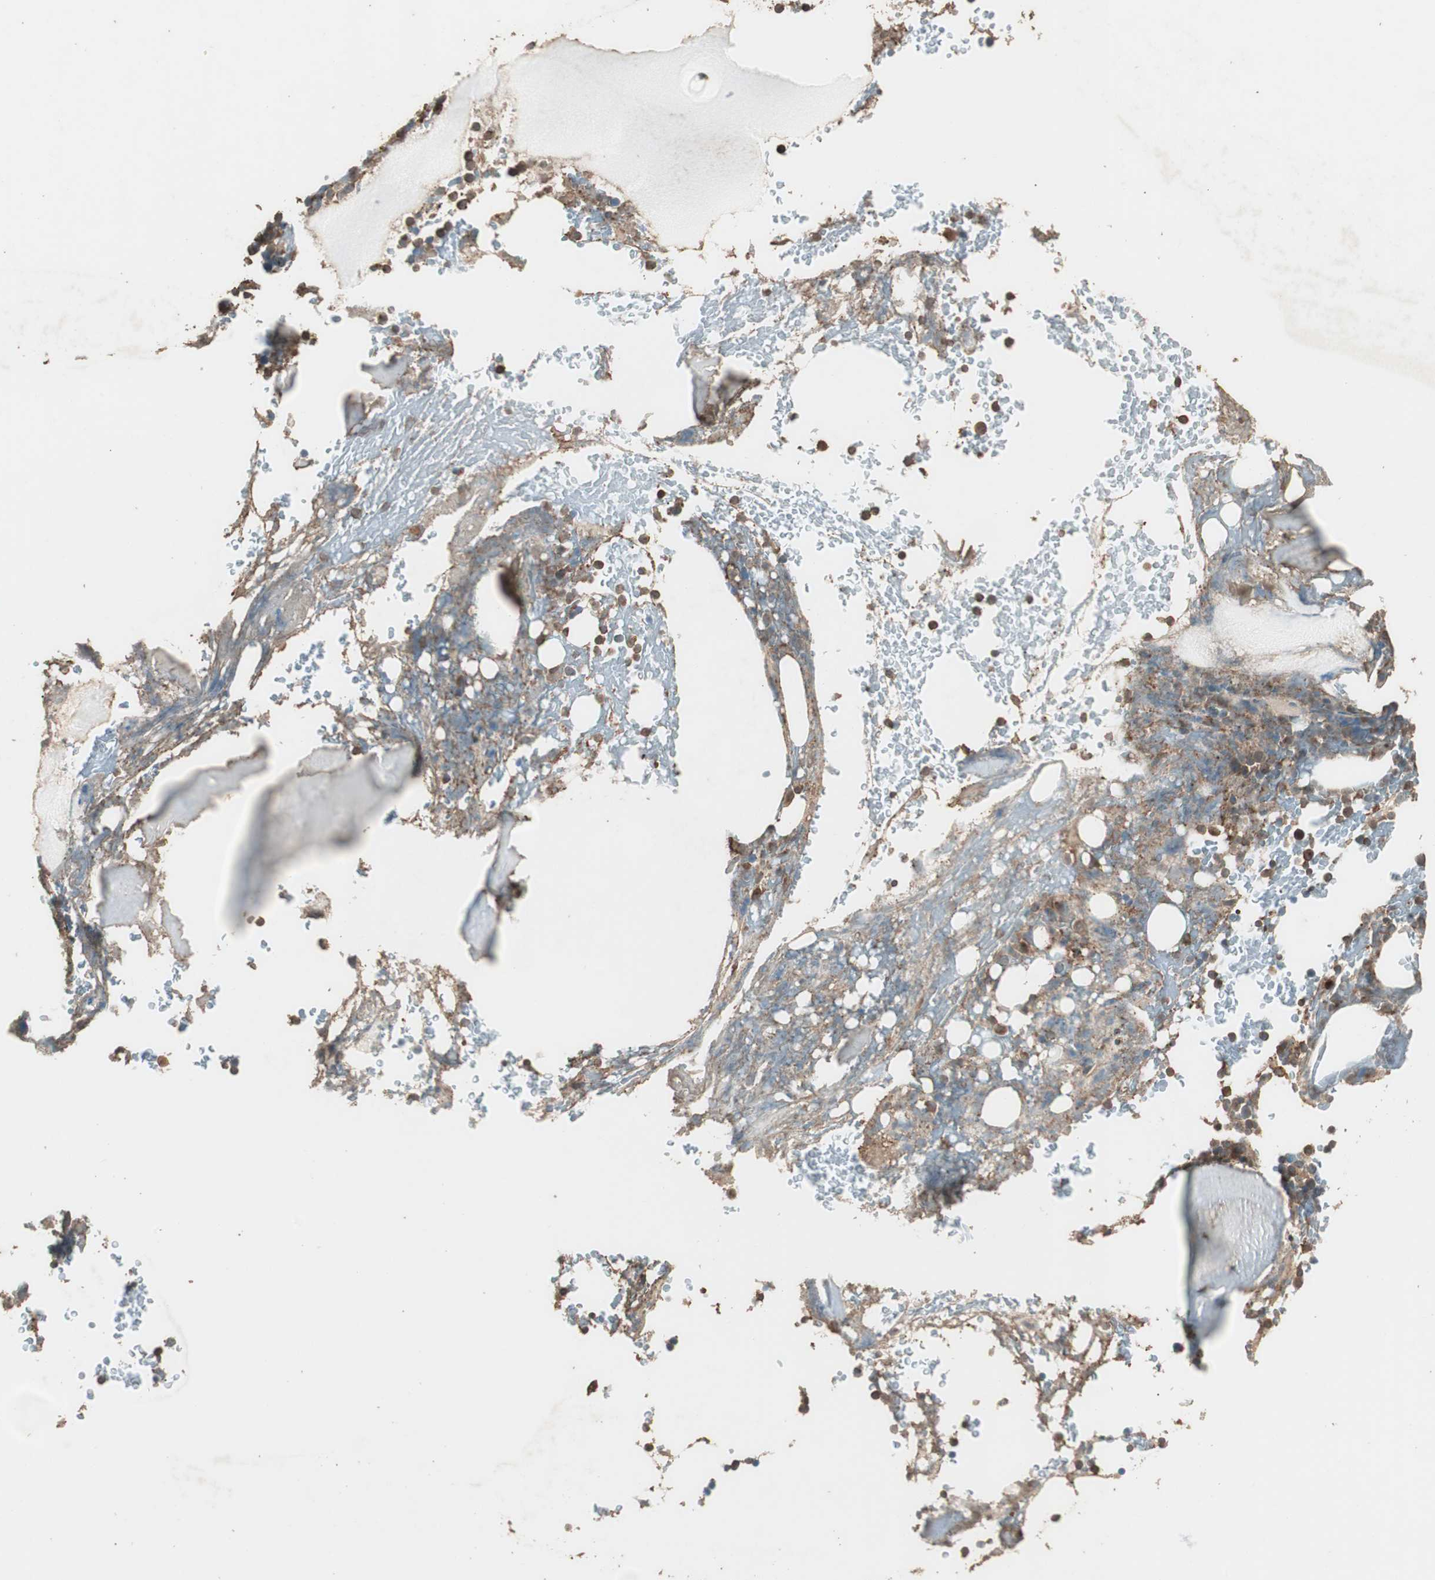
{"staining": {"intensity": "weak", "quantity": "25%-75%", "location": "cytoplasmic/membranous"}, "tissue": "bone marrow", "cell_type": "Hematopoietic cells", "image_type": "normal", "snomed": [{"axis": "morphology", "description": "Normal tissue, NOS"}, {"axis": "topography", "description": "Bone marrow"}], "caption": "DAB immunohistochemical staining of normal bone marrow displays weak cytoplasmic/membranous protein staining in about 25%-75% of hematopoietic cells. The staining was performed using DAB, with brown indicating positive protein expression. Nuclei are stained blue with hematoxylin.", "gene": "CCN4", "patient": {"sex": "female", "age": 66}}